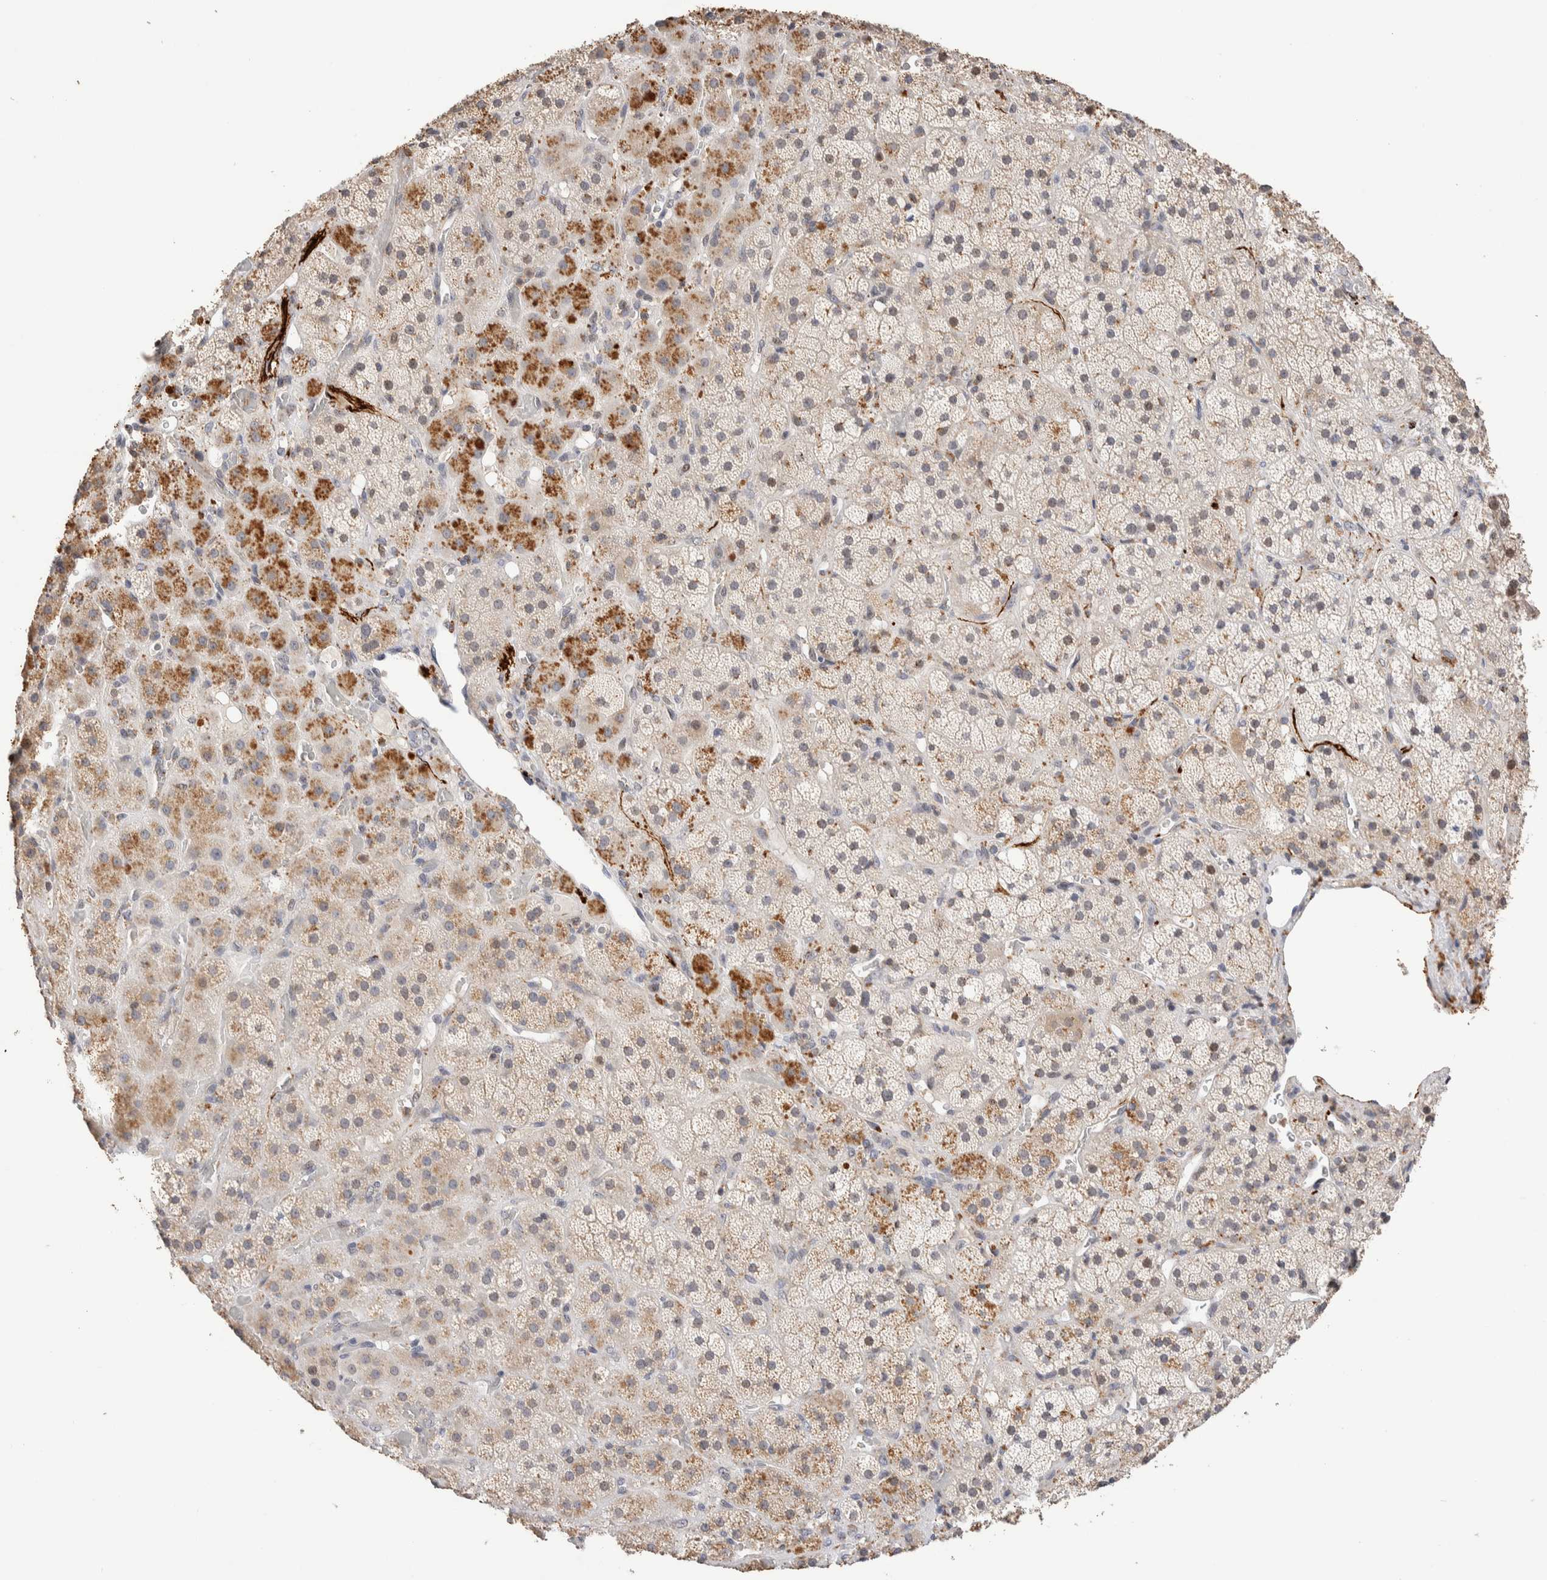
{"staining": {"intensity": "strong", "quantity": "<25%", "location": "cytoplasmic/membranous"}, "tissue": "adrenal gland", "cell_type": "Glandular cells", "image_type": "normal", "snomed": [{"axis": "morphology", "description": "Normal tissue, NOS"}, {"axis": "topography", "description": "Adrenal gland"}], "caption": "Unremarkable adrenal gland demonstrates strong cytoplasmic/membranous expression in about <25% of glandular cells, visualized by immunohistochemistry. (DAB IHC with brightfield microscopy, high magnification).", "gene": "NSMAF", "patient": {"sex": "male", "age": 57}}